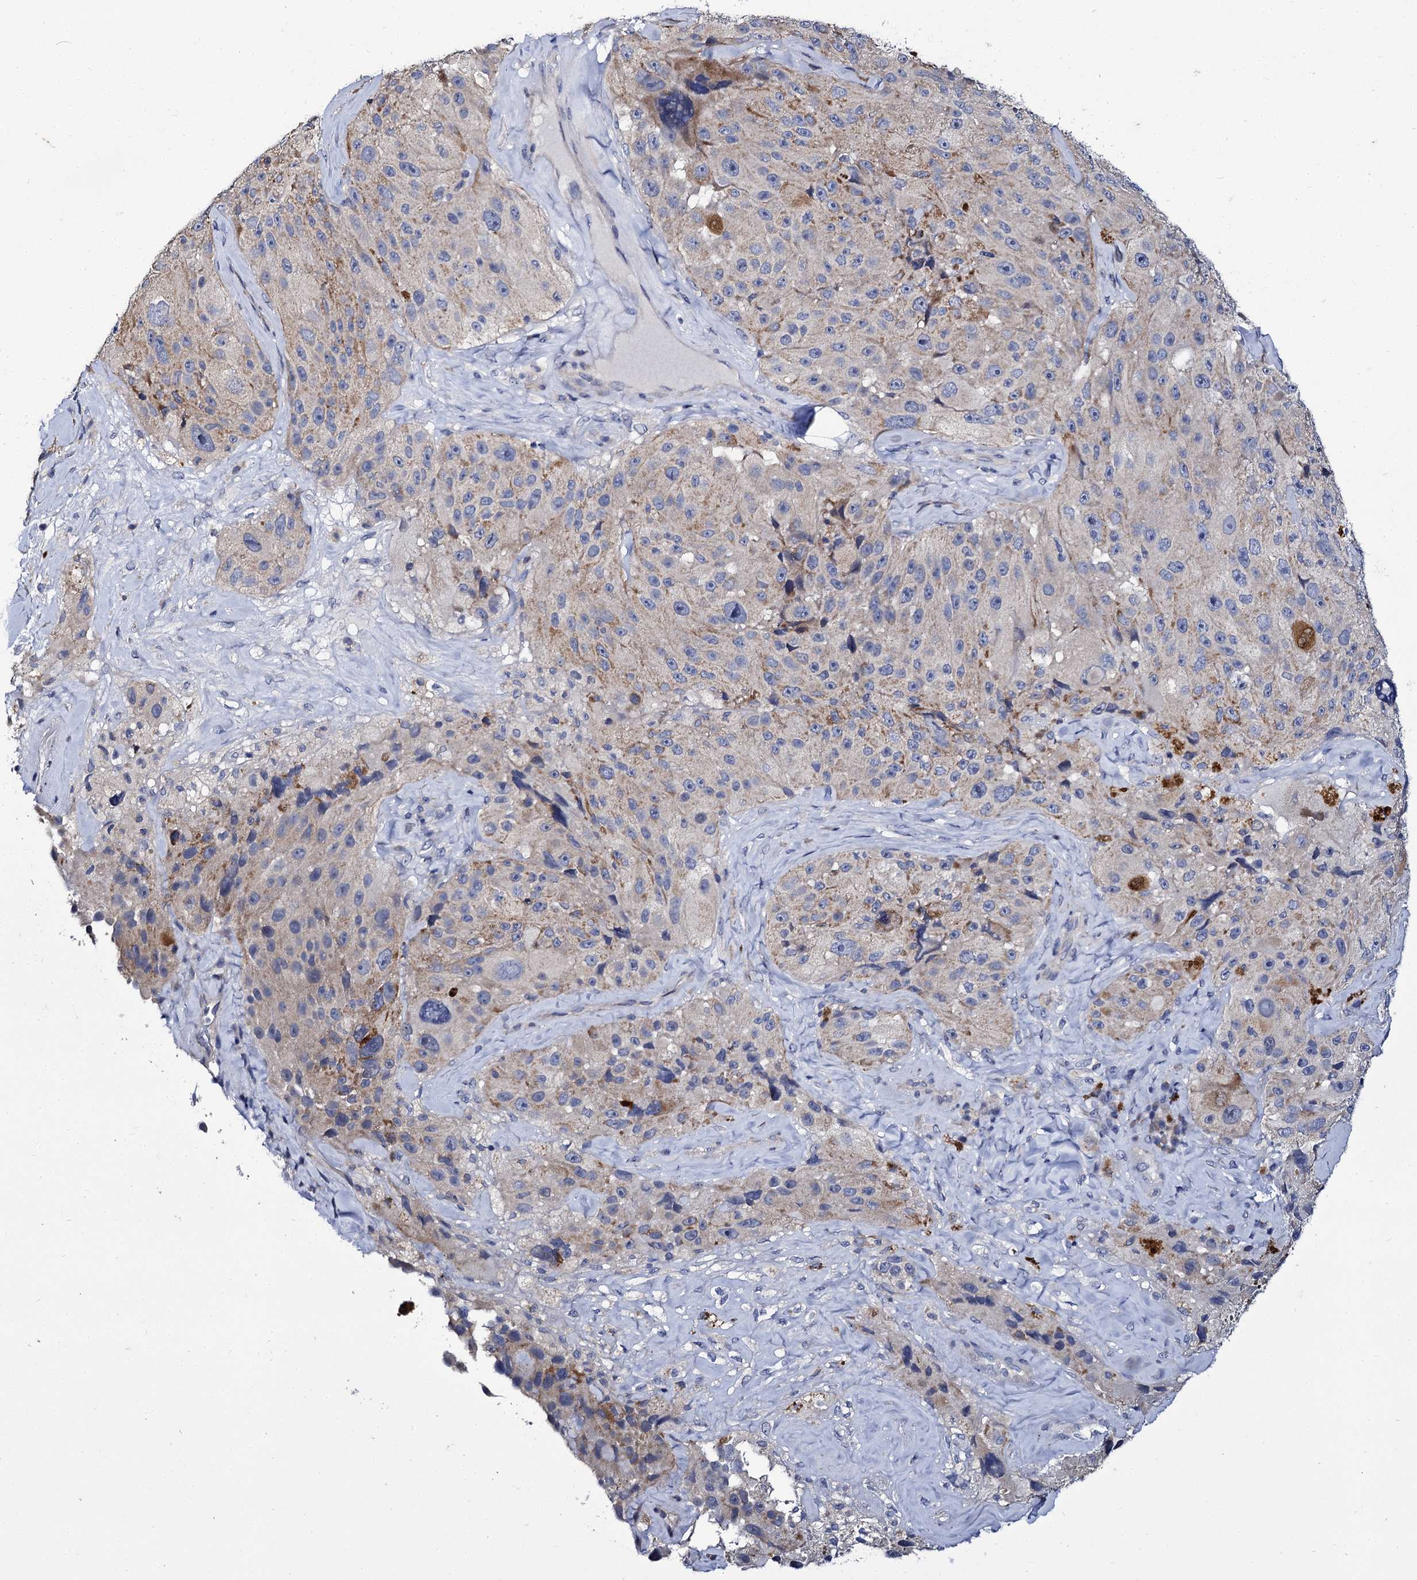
{"staining": {"intensity": "negative", "quantity": "none", "location": "none"}, "tissue": "melanoma", "cell_type": "Tumor cells", "image_type": "cancer", "snomed": [{"axis": "morphology", "description": "Malignant melanoma, Metastatic site"}, {"axis": "topography", "description": "Lymph node"}], "caption": "Immunohistochemical staining of human melanoma exhibits no significant positivity in tumor cells.", "gene": "PANX2", "patient": {"sex": "male", "age": 62}}